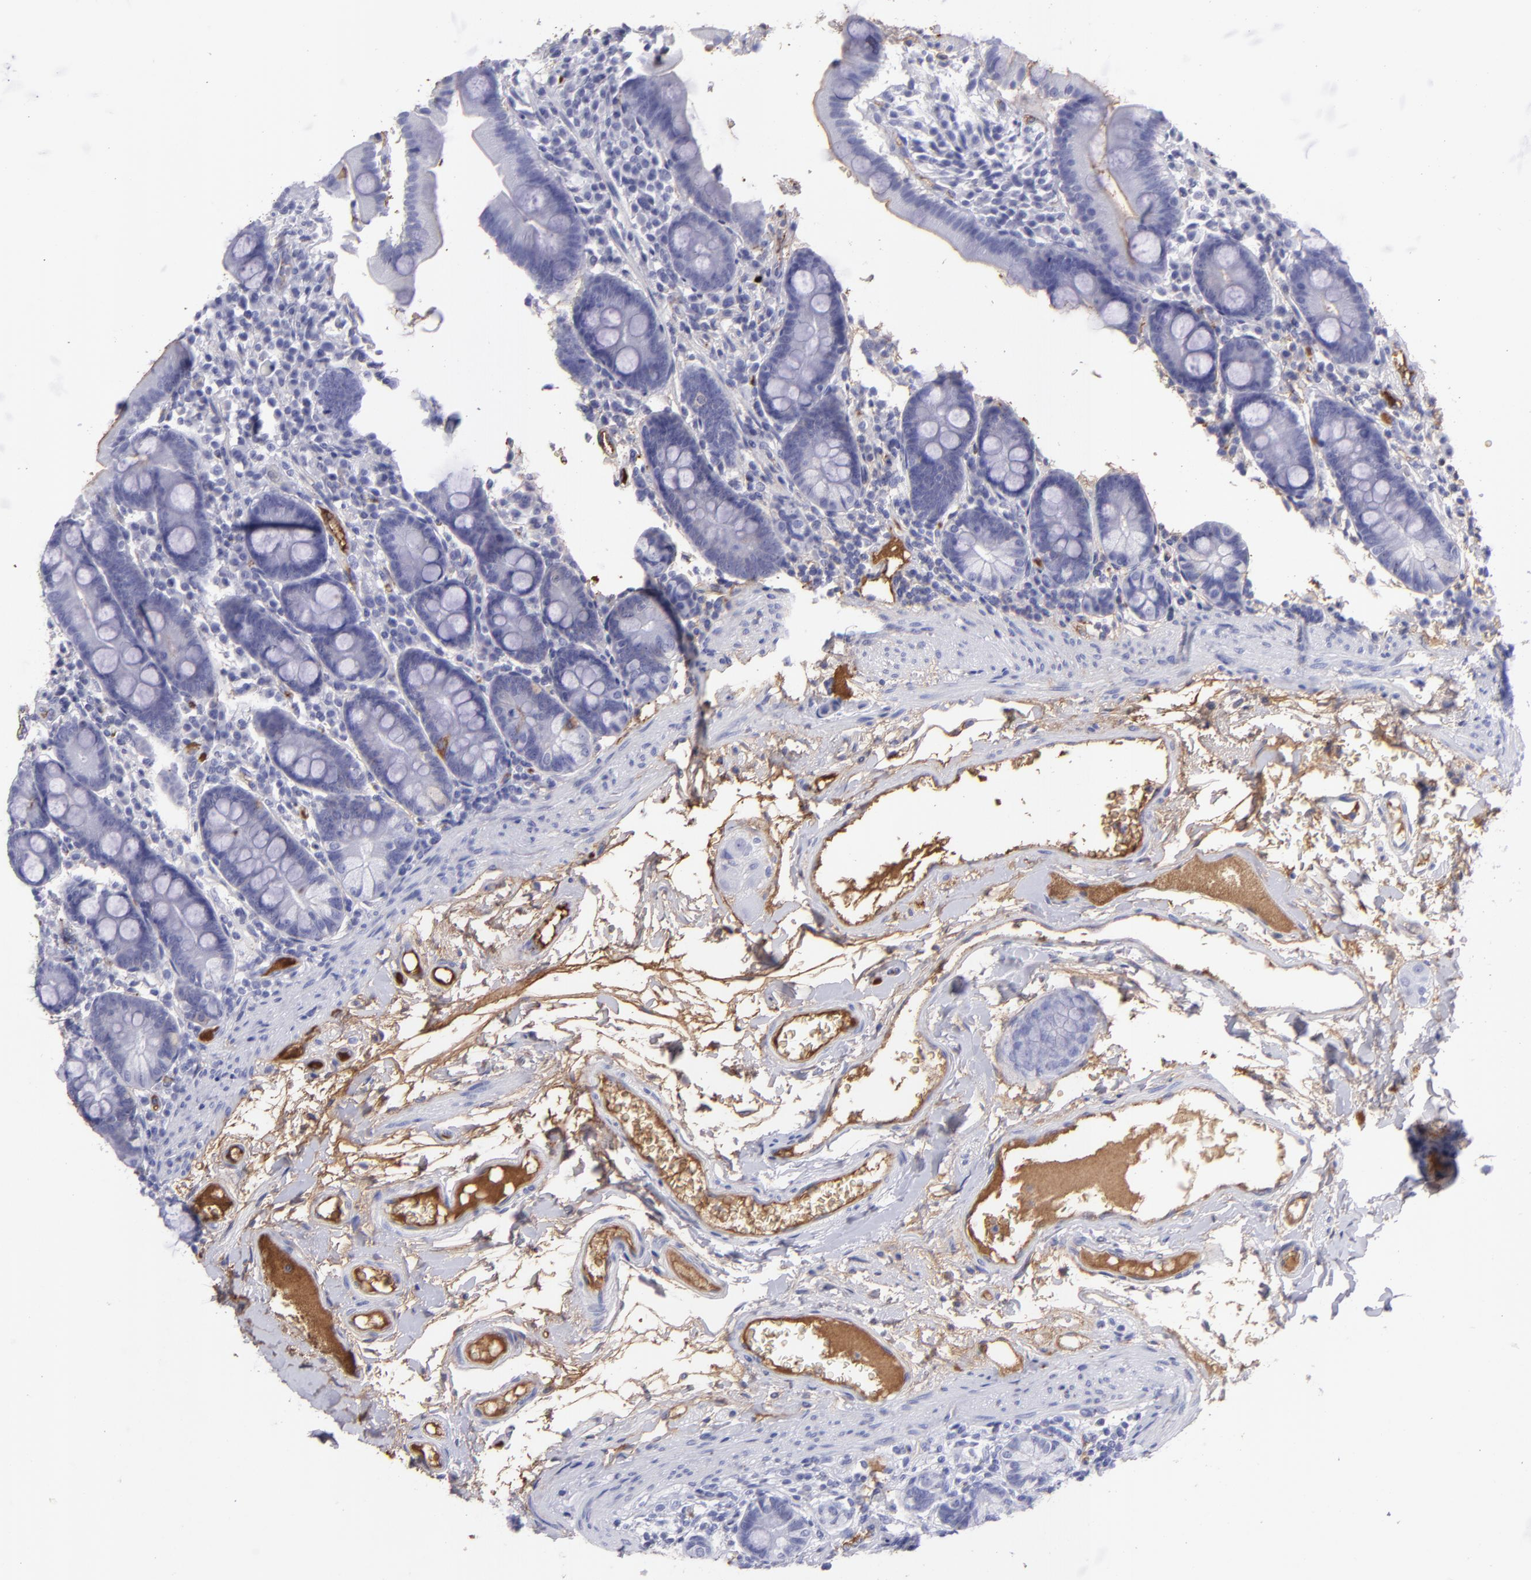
{"staining": {"intensity": "weak", "quantity": "<25%", "location": "cytoplasmic/membranous"}, "tissue": "duodenum", "cell_type": "Glandular cells", "image_type": "normal", "snomed": [{"axis": "morphology", "description": "Normal tissue, NOS"}, {"axis": "topography", "description": "Duodenum"}], "caption": "Image shows no significant protein positivity in glandular cells of benign duodenum. (Stains: DAB immunohistochemistry with hematoxylin counter stain, Microscopy: brightfield microscopy at high magnification).", "gene": "FGB", "patient": {"sex": "male", "age": 50}}